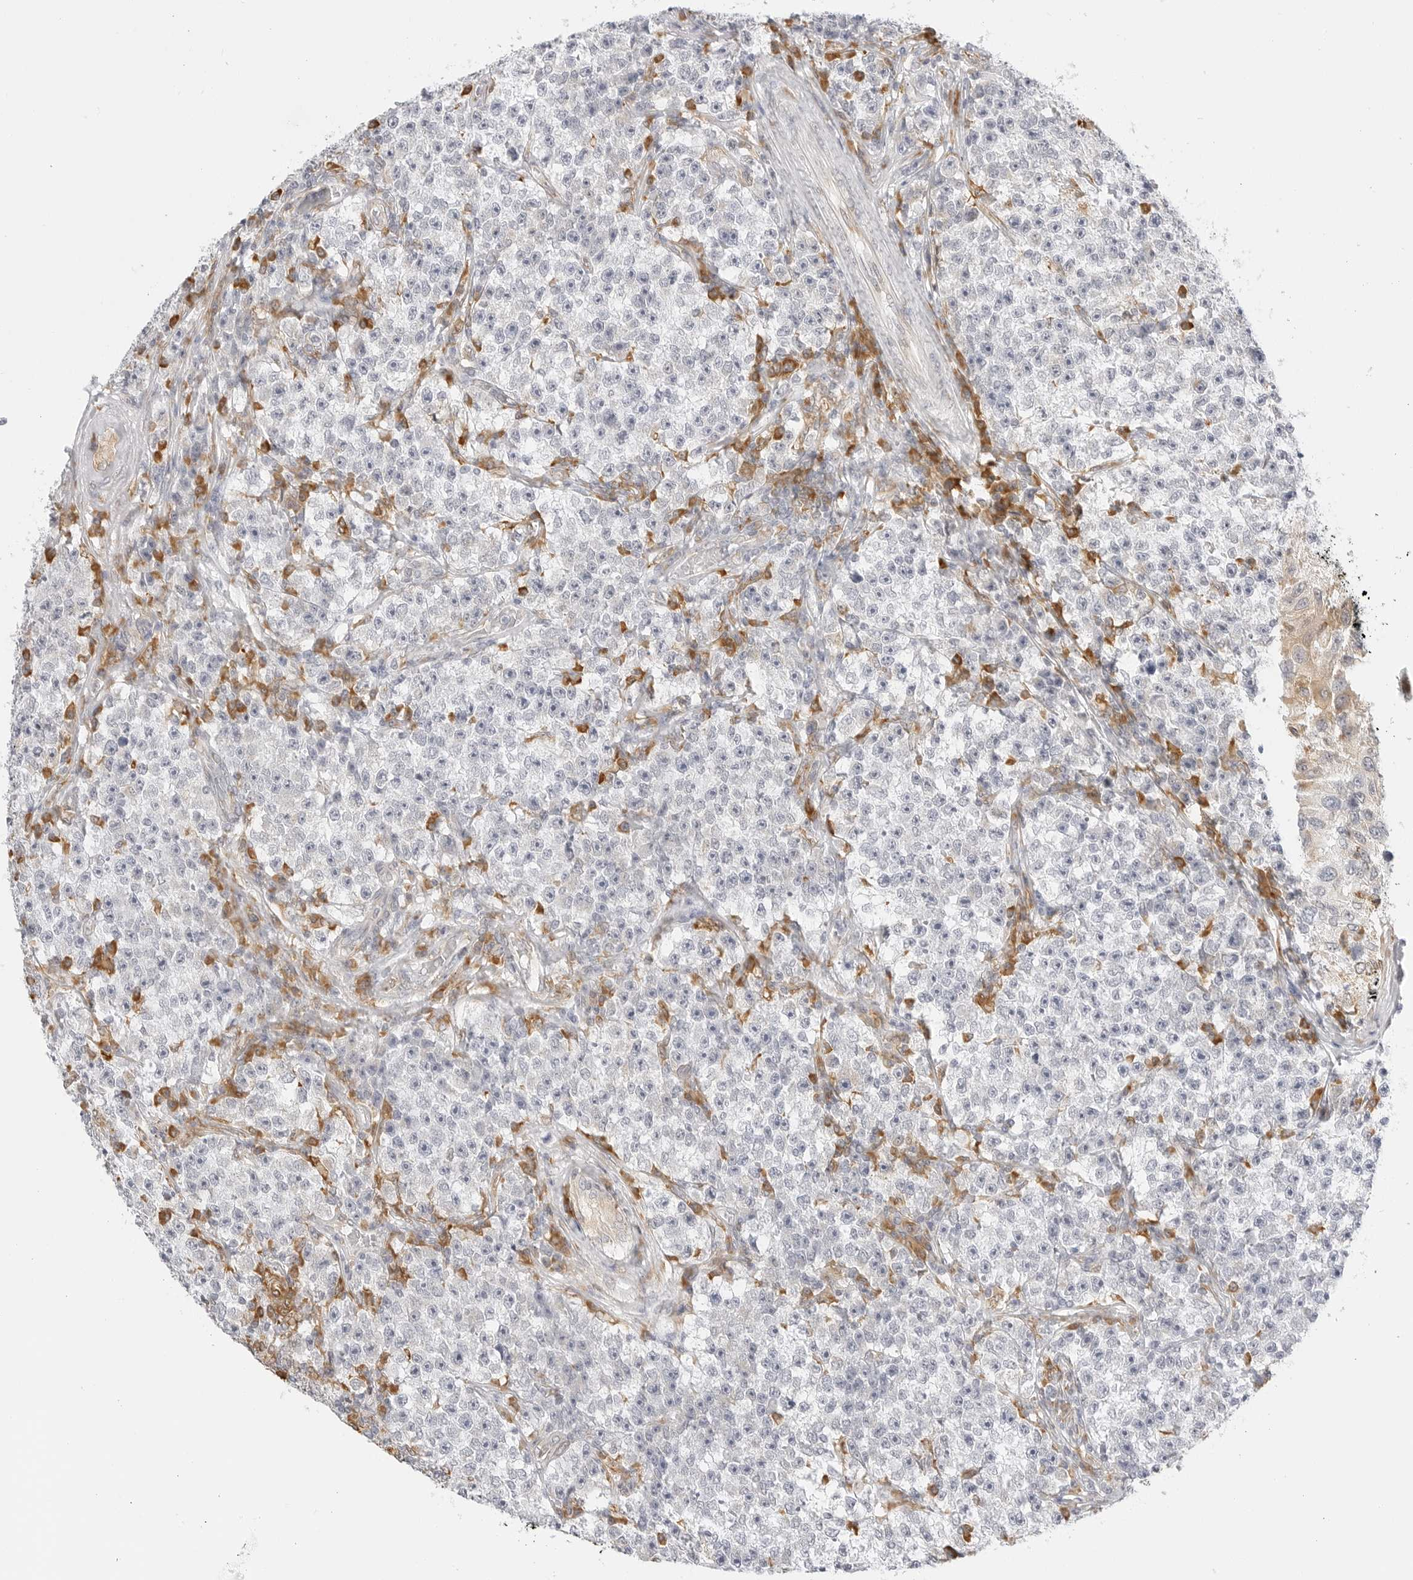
{"staining": {"intensity": "negative", "quantity": "none", "location": "none"}, "tissue": "testis cancer", "cell_type": "Tumor cells", "image_type": "cancer", "snomed": [{"axis": "morphology", "description": "Seminoma, NOS"}, {"axis": "topography", "description": "Testis"}], "caption": "DAB immunohistochemical staining of testis cancer shows no significant staining in tumor cells. Nuclei are stained in blue.", "gene": "THEM4", "patient": {"sex": "male", "age": 22}}